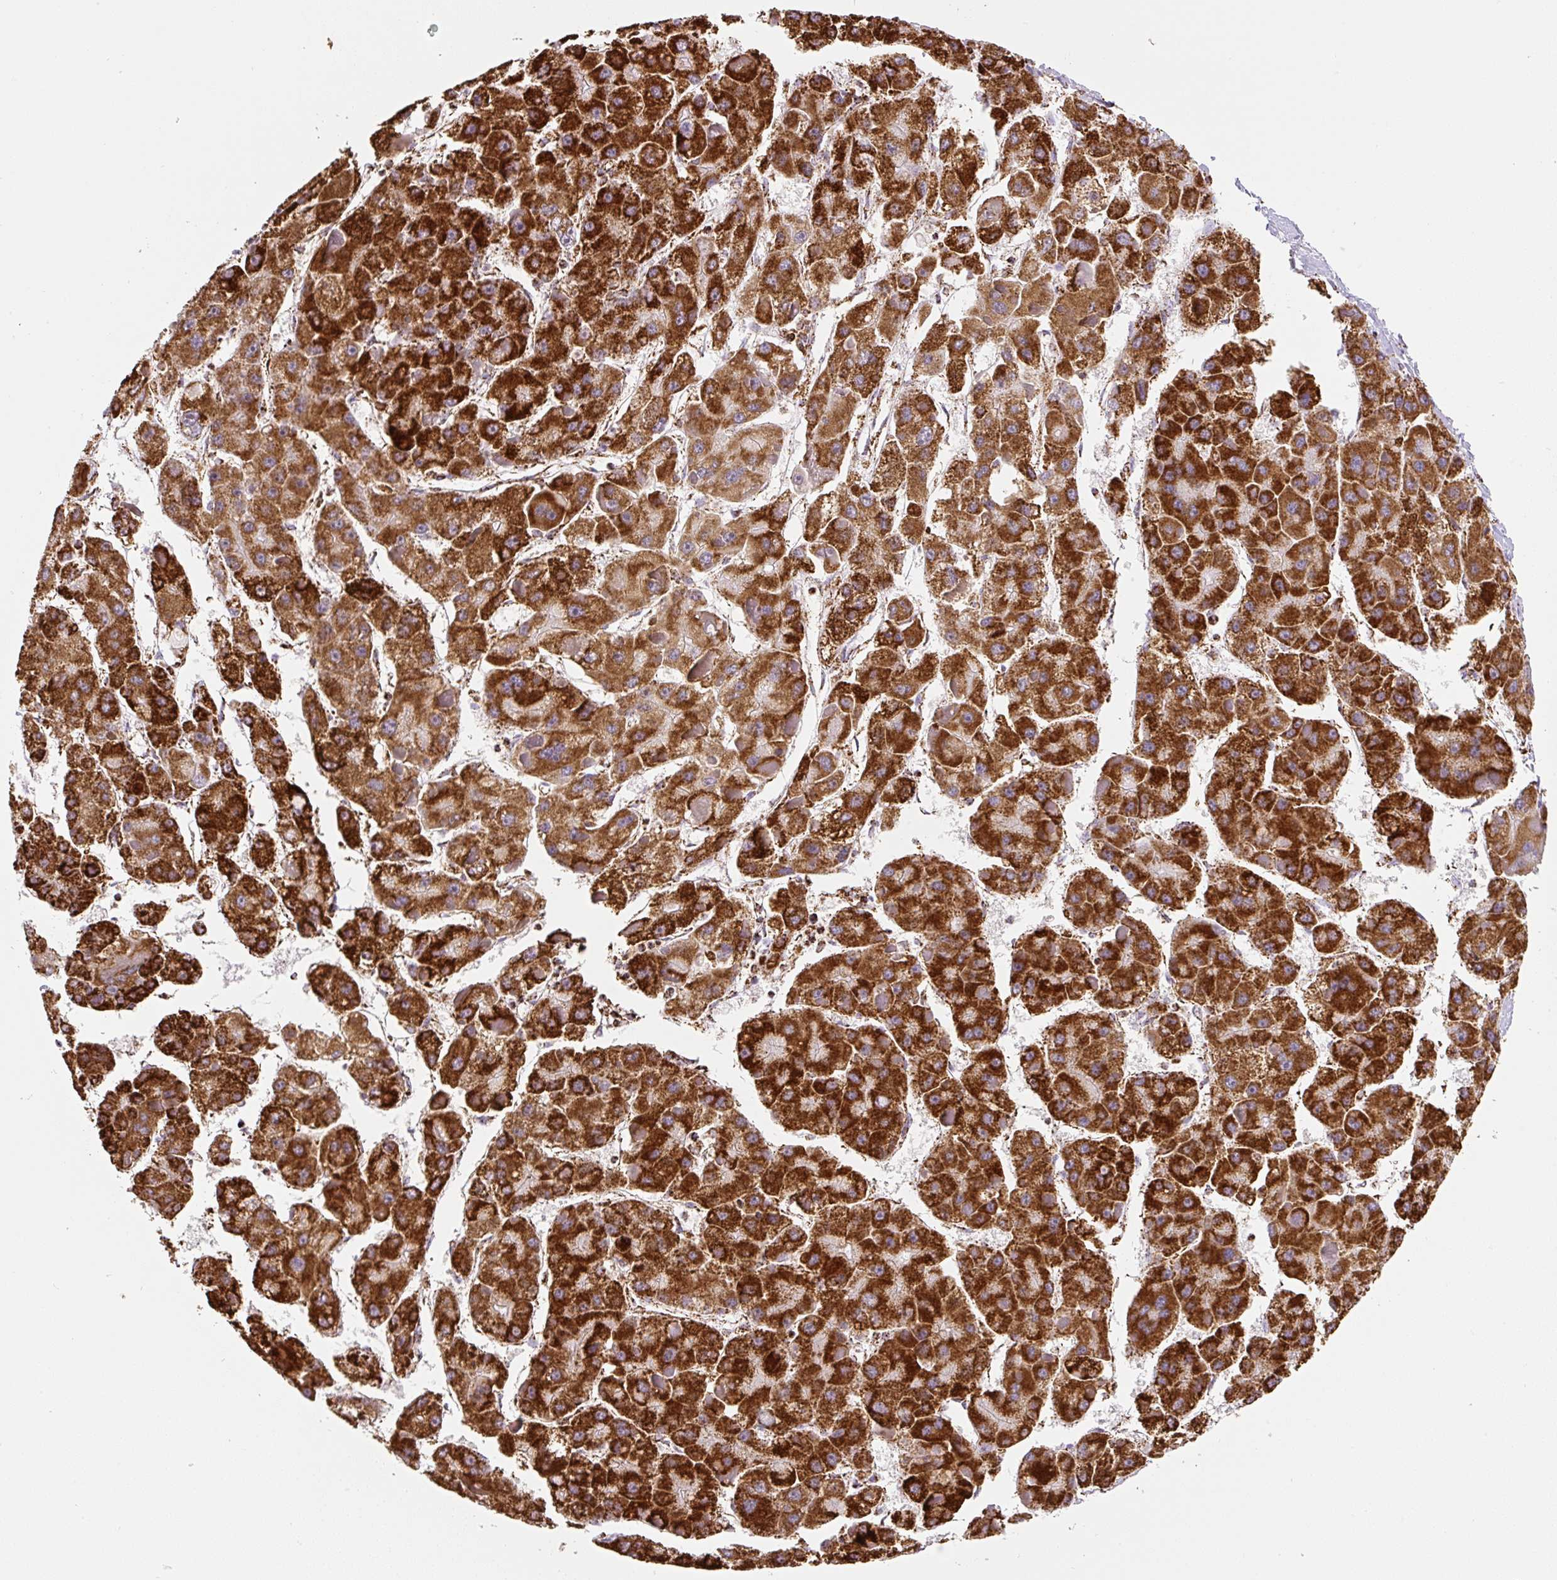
{"staining": {"intensity": "strong", "quantity": ">75%", "location": "cytoplasmic/membranous"}, "tissue": "liver cancer", "cell_type": "Tumor cells", "image_type": "cancer", "snomed": [{"axis": "morphology", "description": "Carcinoma, Hepatocellular, NOS"}, {"axis": "topography", "description": "Liver"}], "caption": "A histopathology image of liver cancer stained for a protein demonstrates strong cytoplasmic/membranous brown staining in tumor cells.", "gene": "ATP5F1A", "patient": {"sex": "female", "age": 73}}